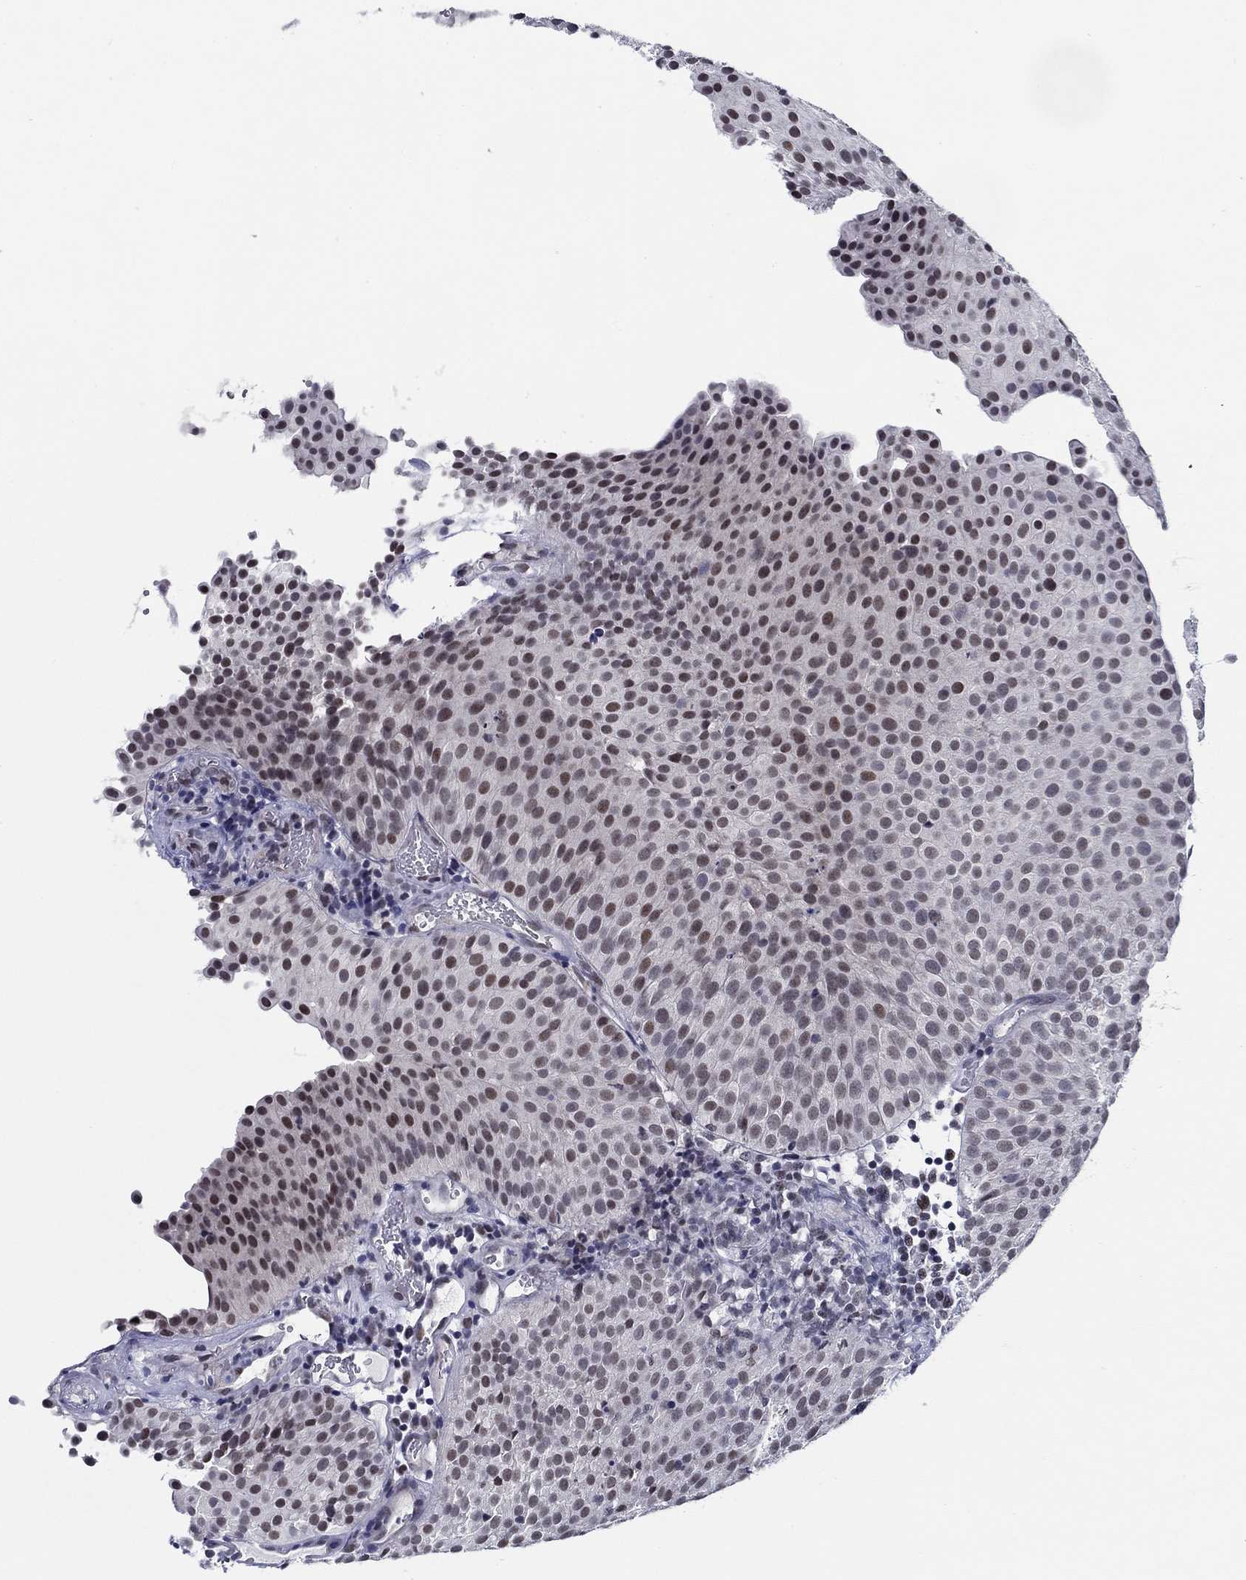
{"staining": {"intensity": "moderate", "quantity": "<25%", "location": "nuclear"}, "tissue": "urothelial cancer", "cell_type": "Tumor cells", "image_type": "cancer", "snomed": [{"axis": "morphology", "description": "Urothelial carcinoma, Low grade"}, {"axis": "topography", "description": "Urinary bladder"}], "caption": "Low-grade urothelial carcinoma tissue displays moderate nuclear staining in approximately <25% of tumor cells Nuclei are stained in blue.", "gene": "SLC34A1", "patient": {"sex": "female", "age": 87}}